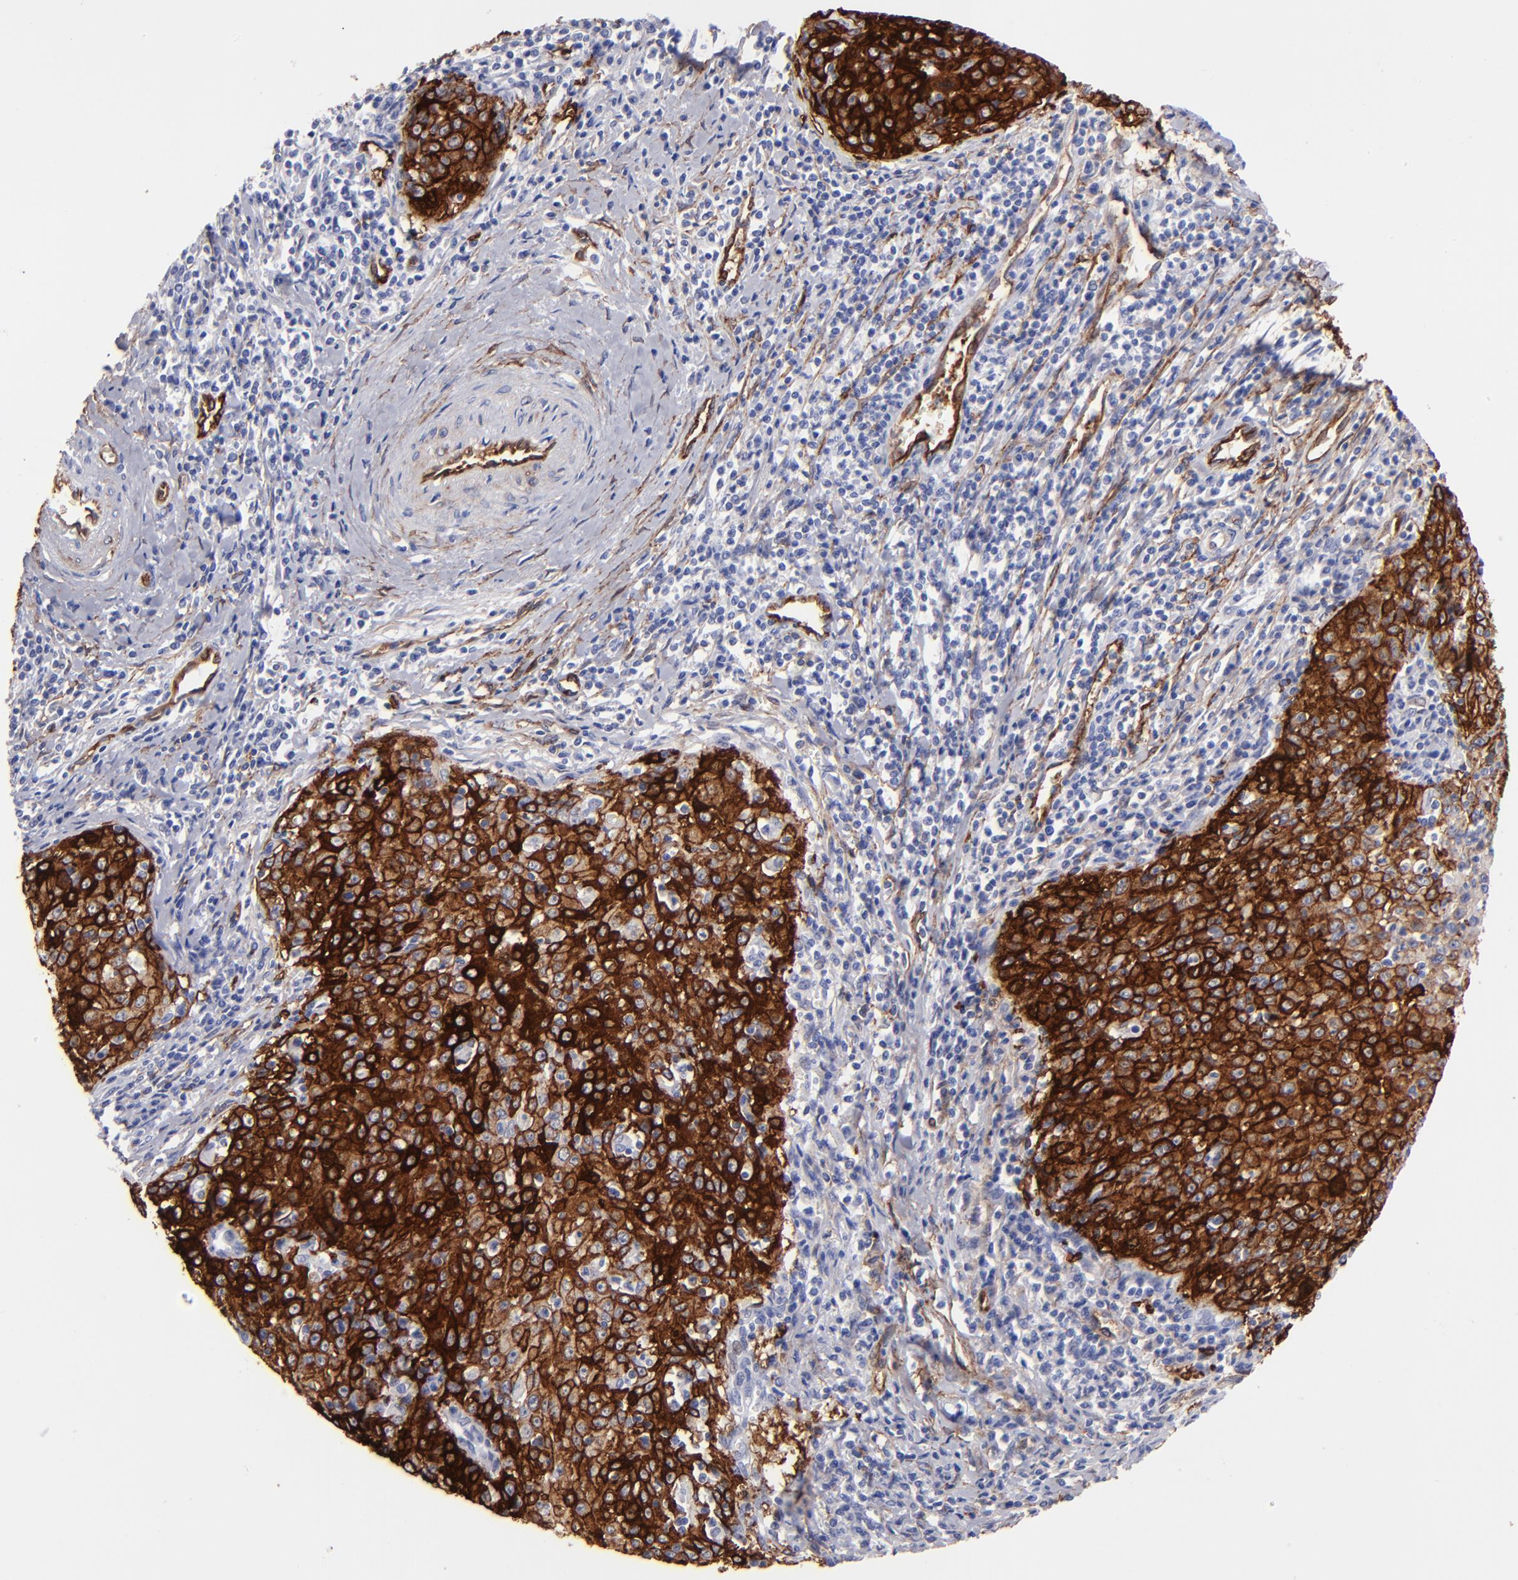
{"staining": {"intensity": "strong", "quantity": ">75%", "location": "cytoplasmic/membranous"}, "tissue": "cervical cancer", "cell_type": "Tumor cells", "image_type": "cancer", "snomed": [{"axis": "morphology", "description": "Squamous cell carcinoma, NOS"}, {"axis": "topography", "description": "Cervix"}], "caption": "About >75% of tumor cells in cervical cancer (squamous cell carcinoma) reveal strong cytoplasmic/membranous protein staining as visualized by brown immunohistochemical staining.", "gene": "AHNAK2", "patient": {"sex": "female", "age": 27}}